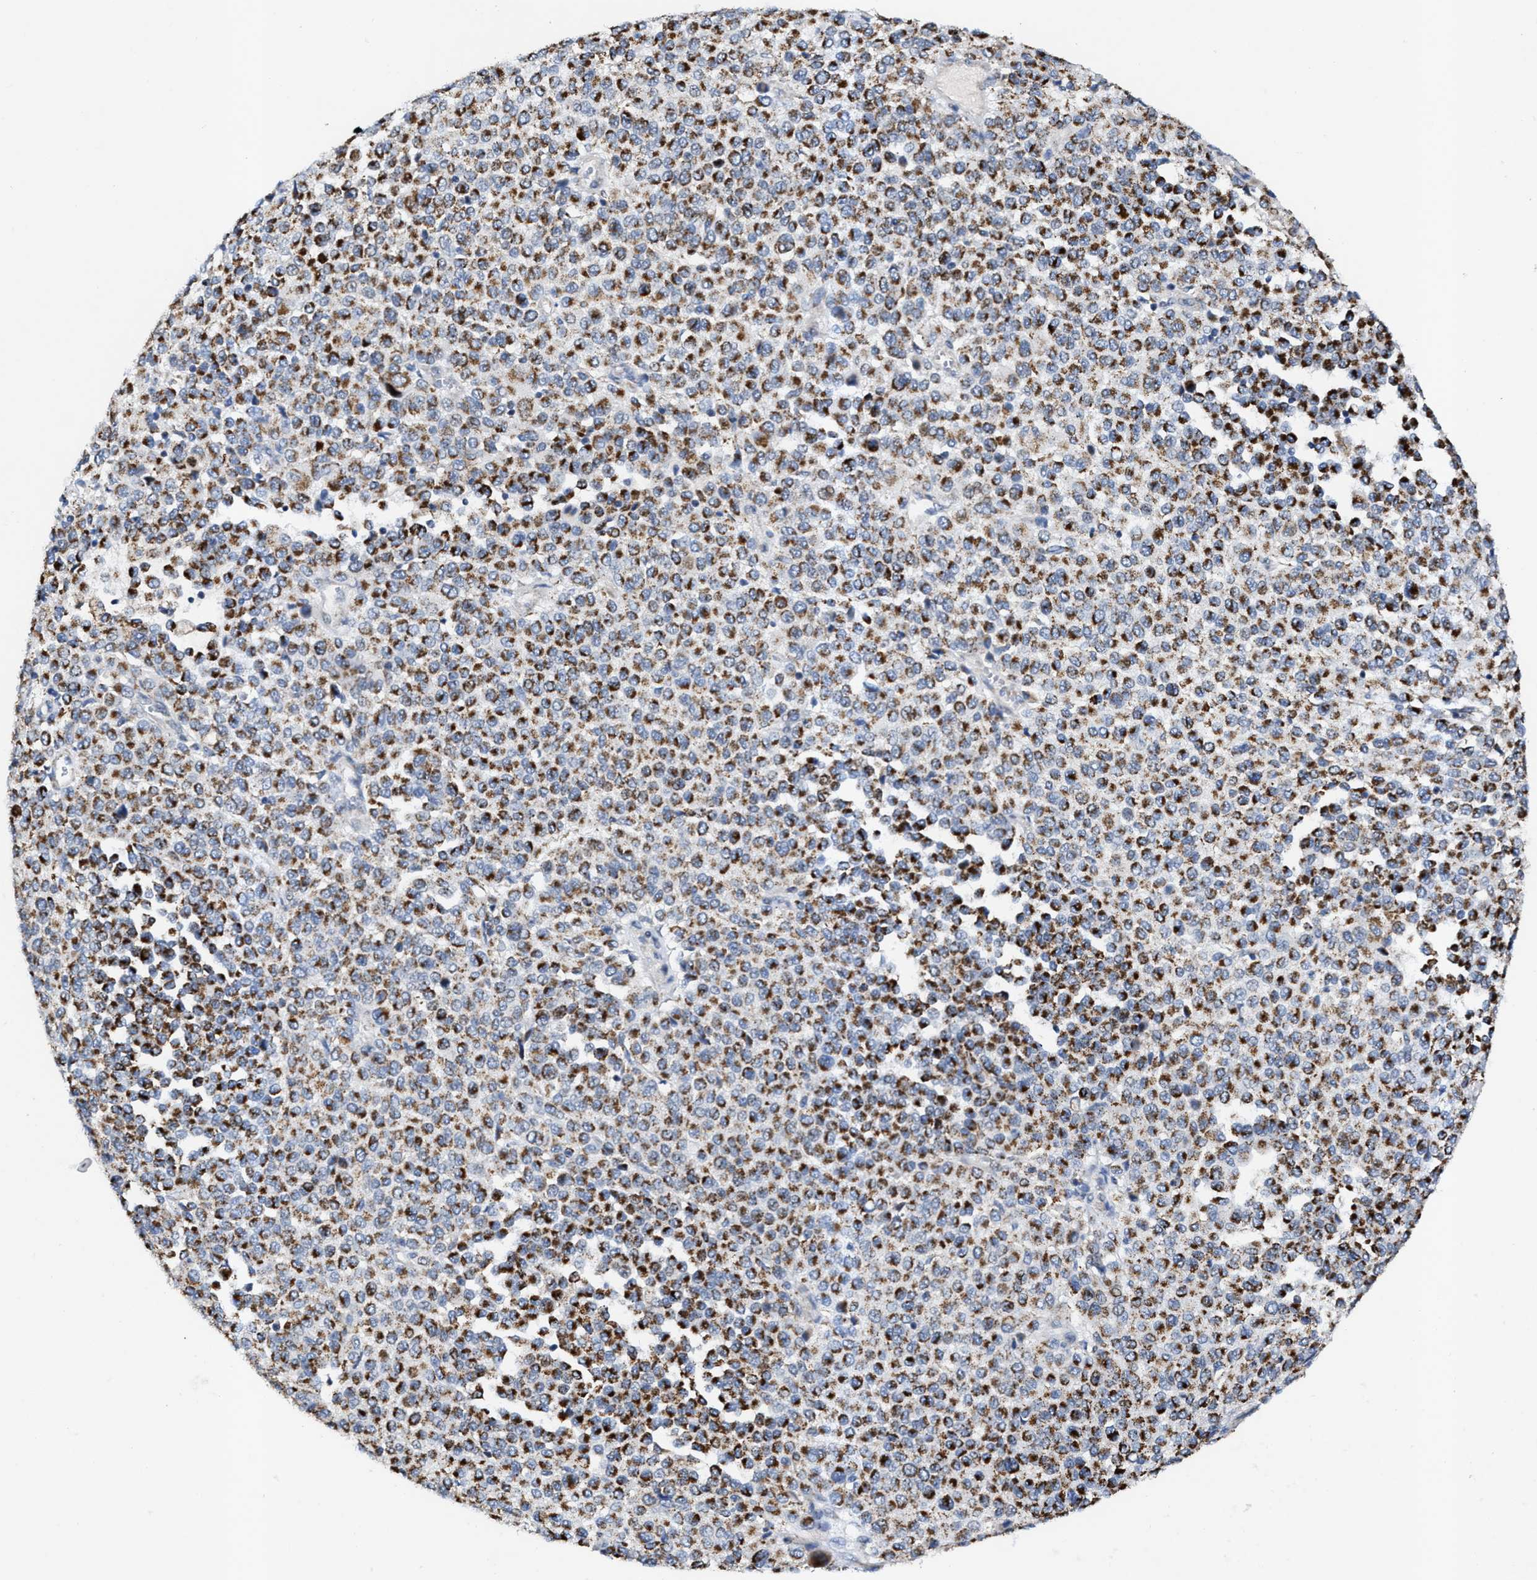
{"staining": {"intensity": "strong", "quantity": ">75%", "location": "cytoplasmic/membranous"}, "tissue": "melanoma", "cell_type": "Tumor cells", "image_type": "cancer", "snomed": [{"axis": "morphology", "description": "Malignant melanoma, Metastatic site"}, {"axis": "topography", "description": "Pancreas"}], "caption": "An immunohistochemistry (IHC) histopathology image of neoplastic tissue is shown. Protein staining in brown shows strong cytoplasmic/membranous positivity in malignant melanoma (metastatic site) within tumor cells.", "gene": "JAG1", "patient": {"sex": "female", "age": 30}}